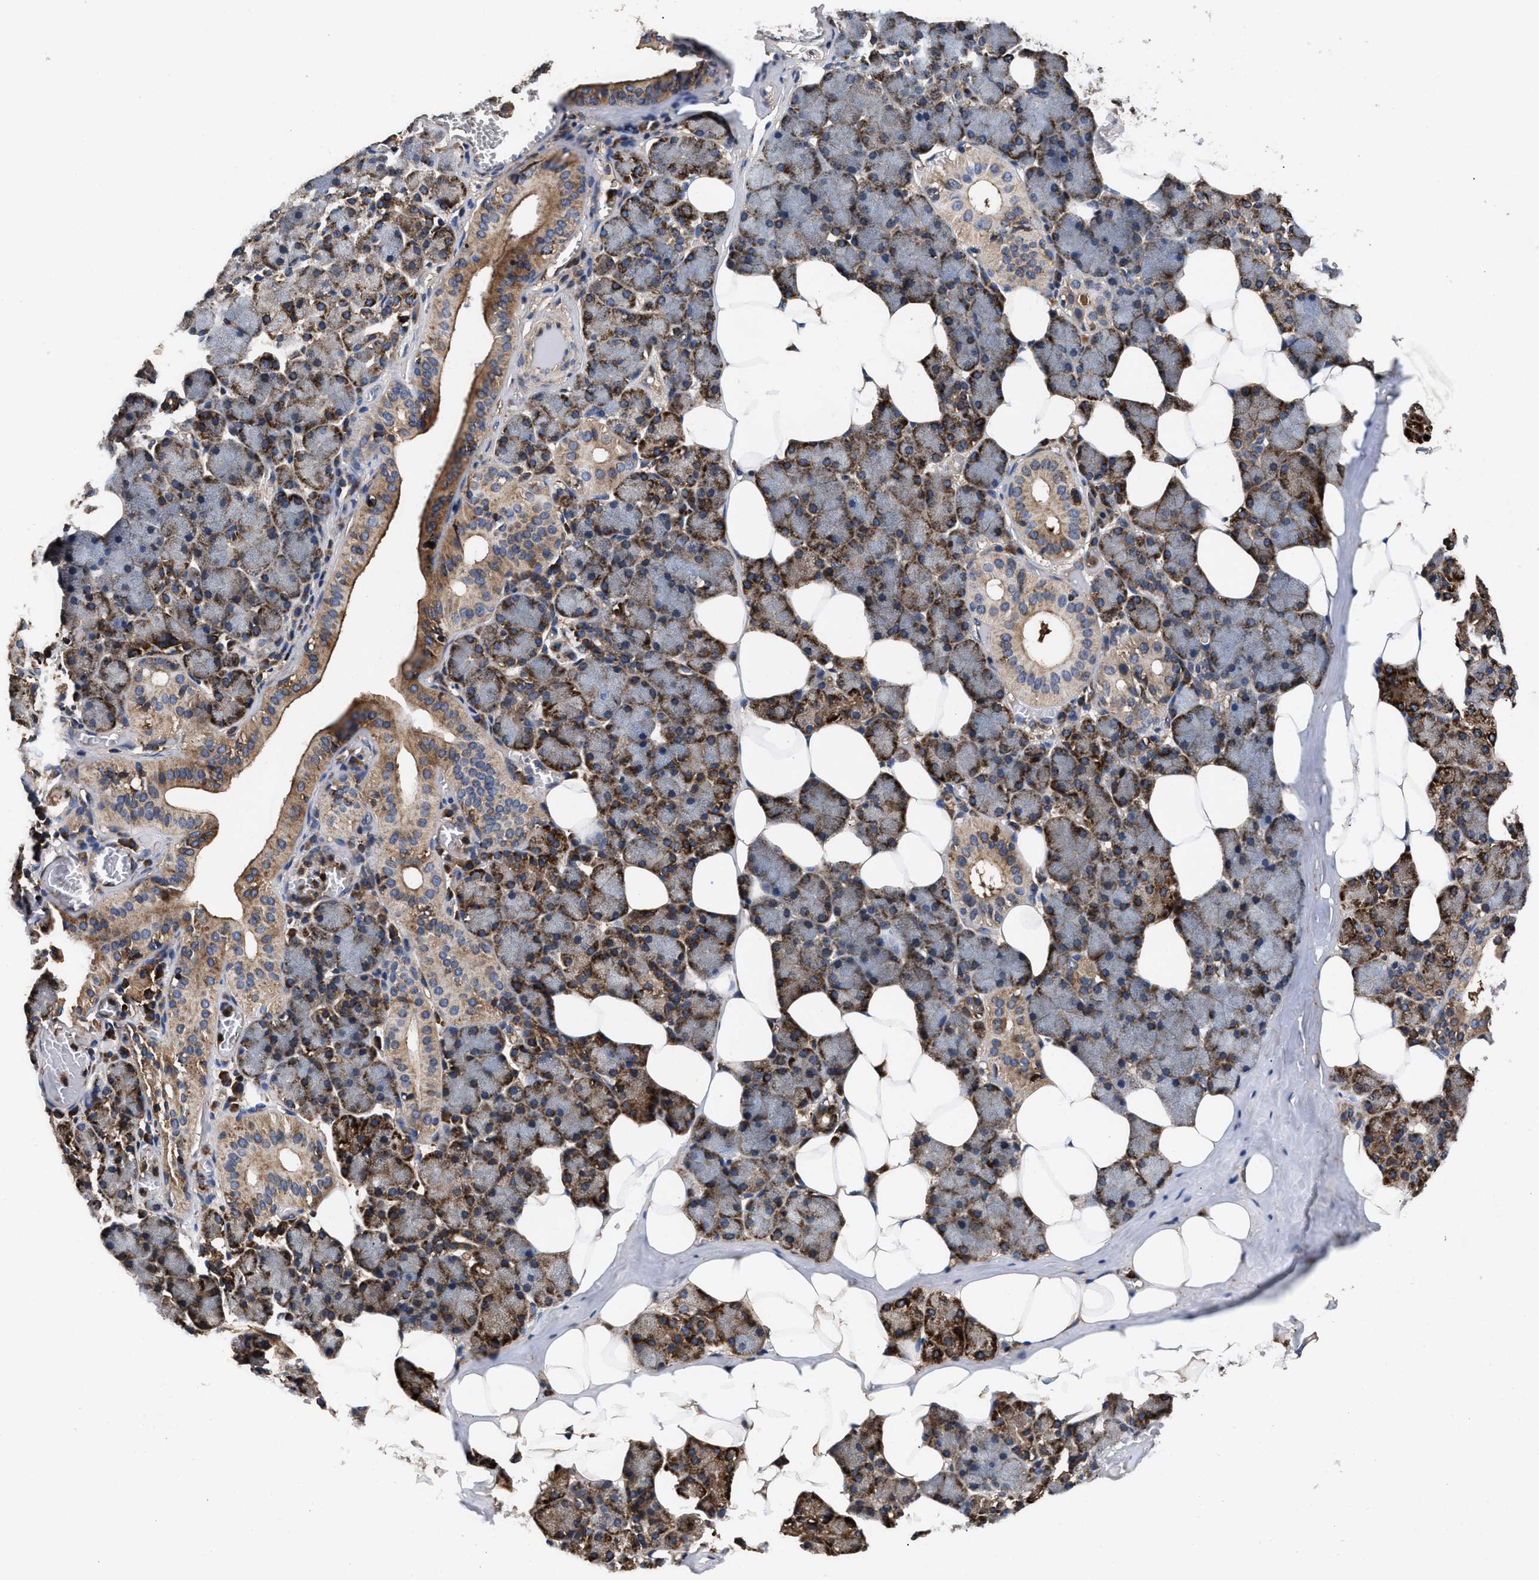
{"staining": {"intensity": "moderate", "quantity": ">75%", "location": "cytoplasmic/membranous"}, "tissue": "salivary gland", "cell_type": "Glandular cells", "image_type": "normal", "snomed": [{"axis": "morphology", "description": "Normal tissue, NOS"}, {"axis": "topography", "description": "Salivary gland"}], "caption": "Glandular cells show moderate cytoplasmic/membranous expression in about >75% of cells in unremarkable salivary gland.", "gene": "ENSG00000286112", "patient": {"sex": "female", "age": 33}}